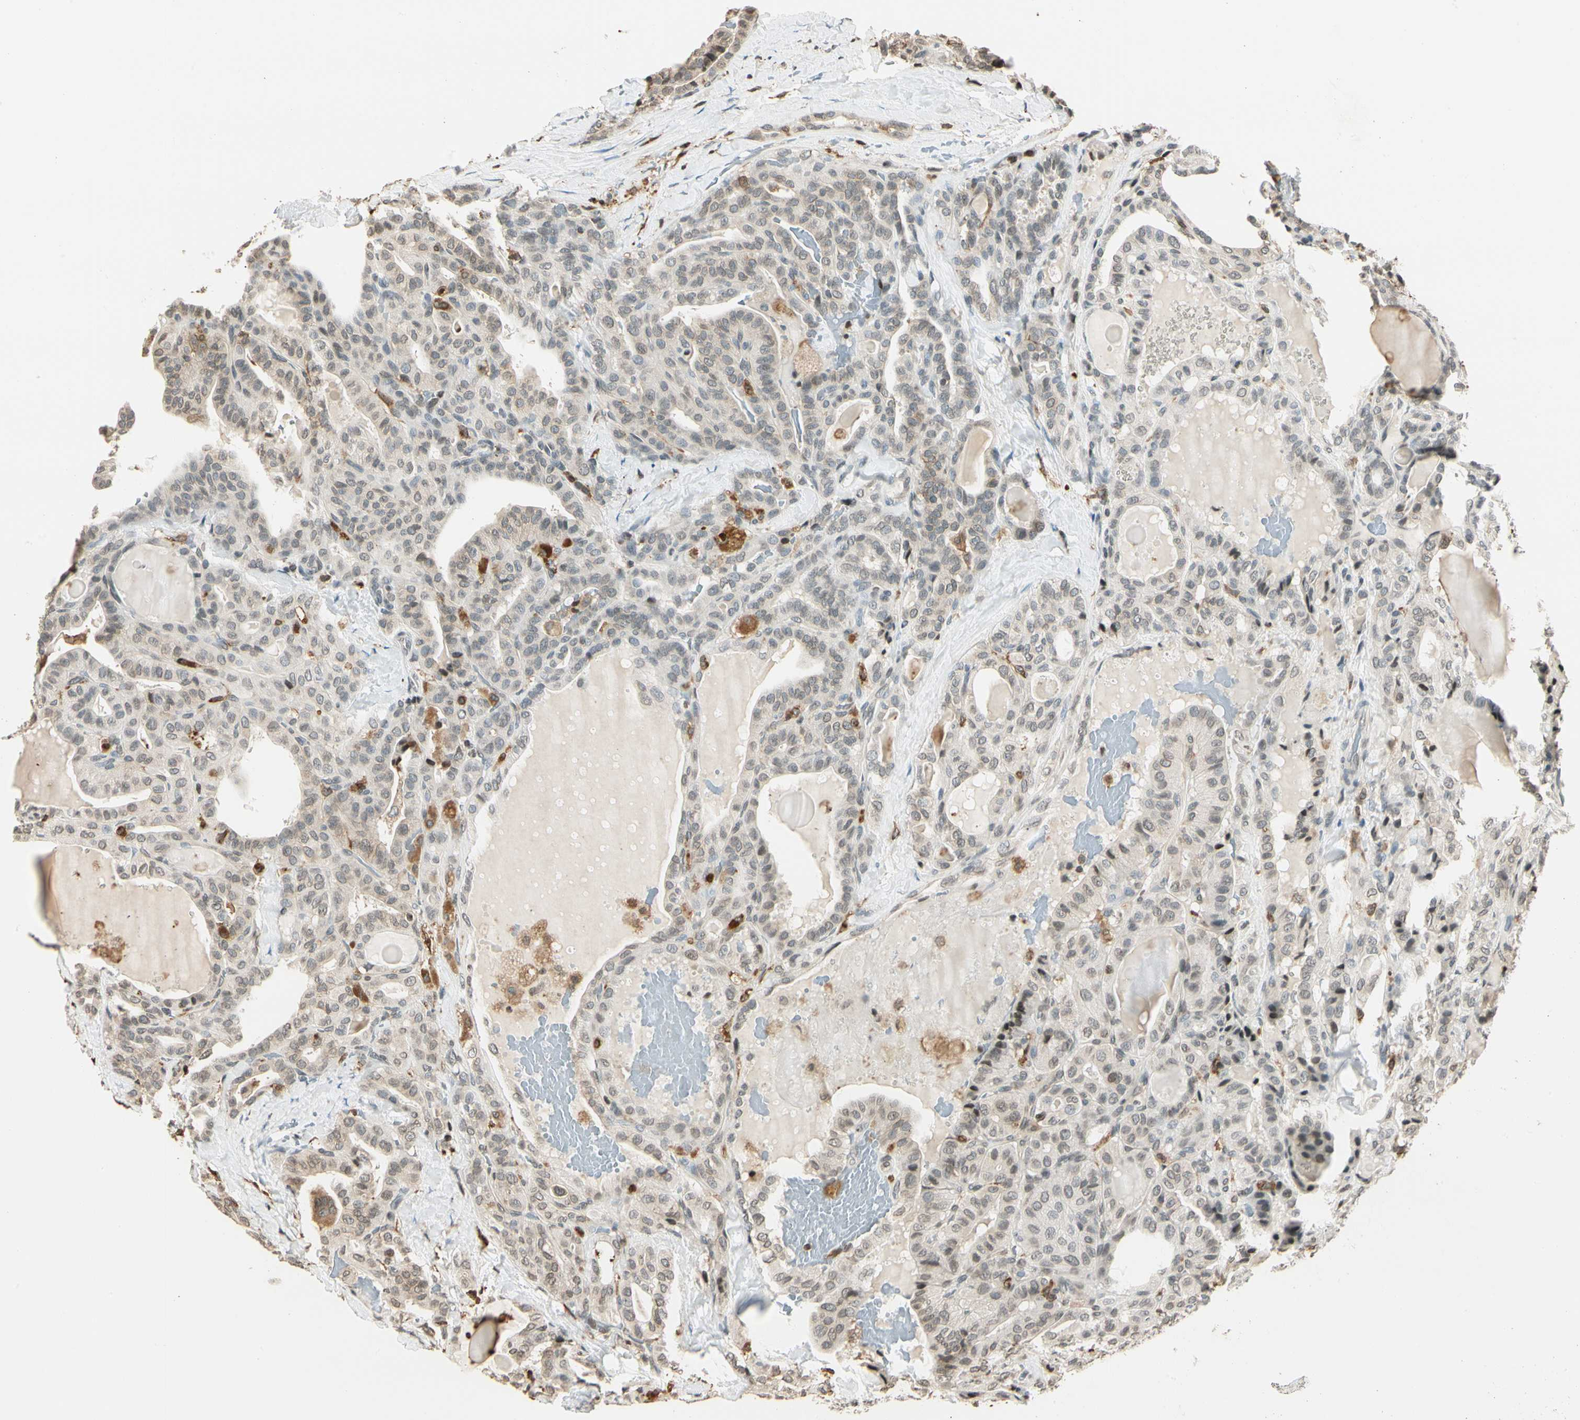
{"staining": {"intensity": "weak", "quantity": "<25%", "location": "cytoplasmic/membranous,nuclear"}, "tissue": "thyroid cancer", "cell_type": "Tumor cells", "image_type": "cancer", "snomed": [{"axis": "morphology", "description": "Papillary adenocarcinoma, NOS"}, {"axis": "topography", "description": "Thyroid gland"}], "caption": "DAB (3,3'-diaminobenzidine) immunohistochemical staining of human thyroid cancer shows no significant positivity in tumor cells. (Brightfield microscopy of DAB (3,3'-diaminobenzidine) immunohistochemistry (IHC) at high magnification).", "gene": "FER", "patient": {"sex": "male", "age": 77}}